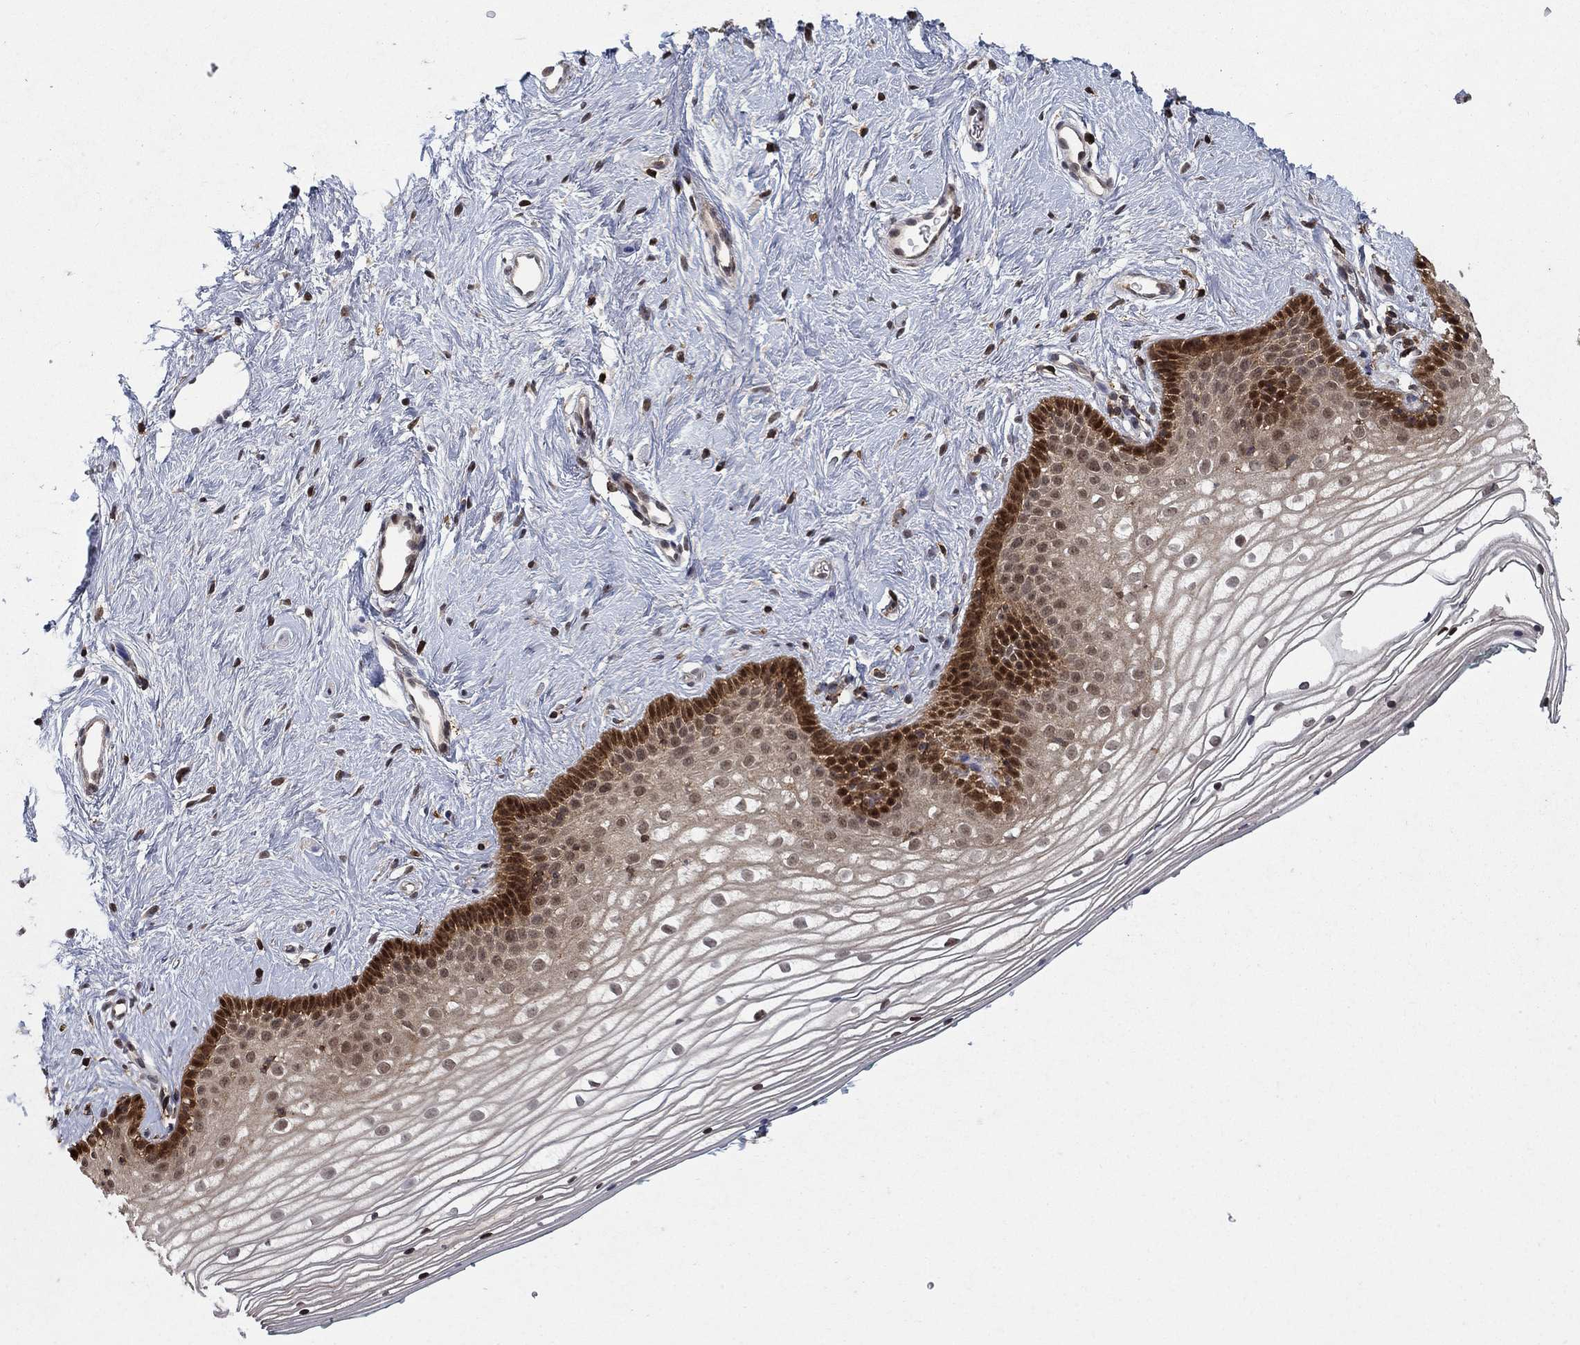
{"staining": {"intensity": "weak", "quantity": ">75%", "location": "cytoplasmic/membranous,nuclear"}, "tissue": "vagina", "cell_type": "Squamous epithelial cells", "image_type": "normal", "snomed": [{"axis": "morphology", "description": "Normal tissue, NOS"}, {"axis": "topography", "description": "Vagina"}], "caption": "Benign vagina exhibits weak cytoplasmic/membranous,nuclear positivity in approximately >75% of squamous epithelial cells.", "gene": "CCDC66", "patient": {"sex": "female", "age": 36}}